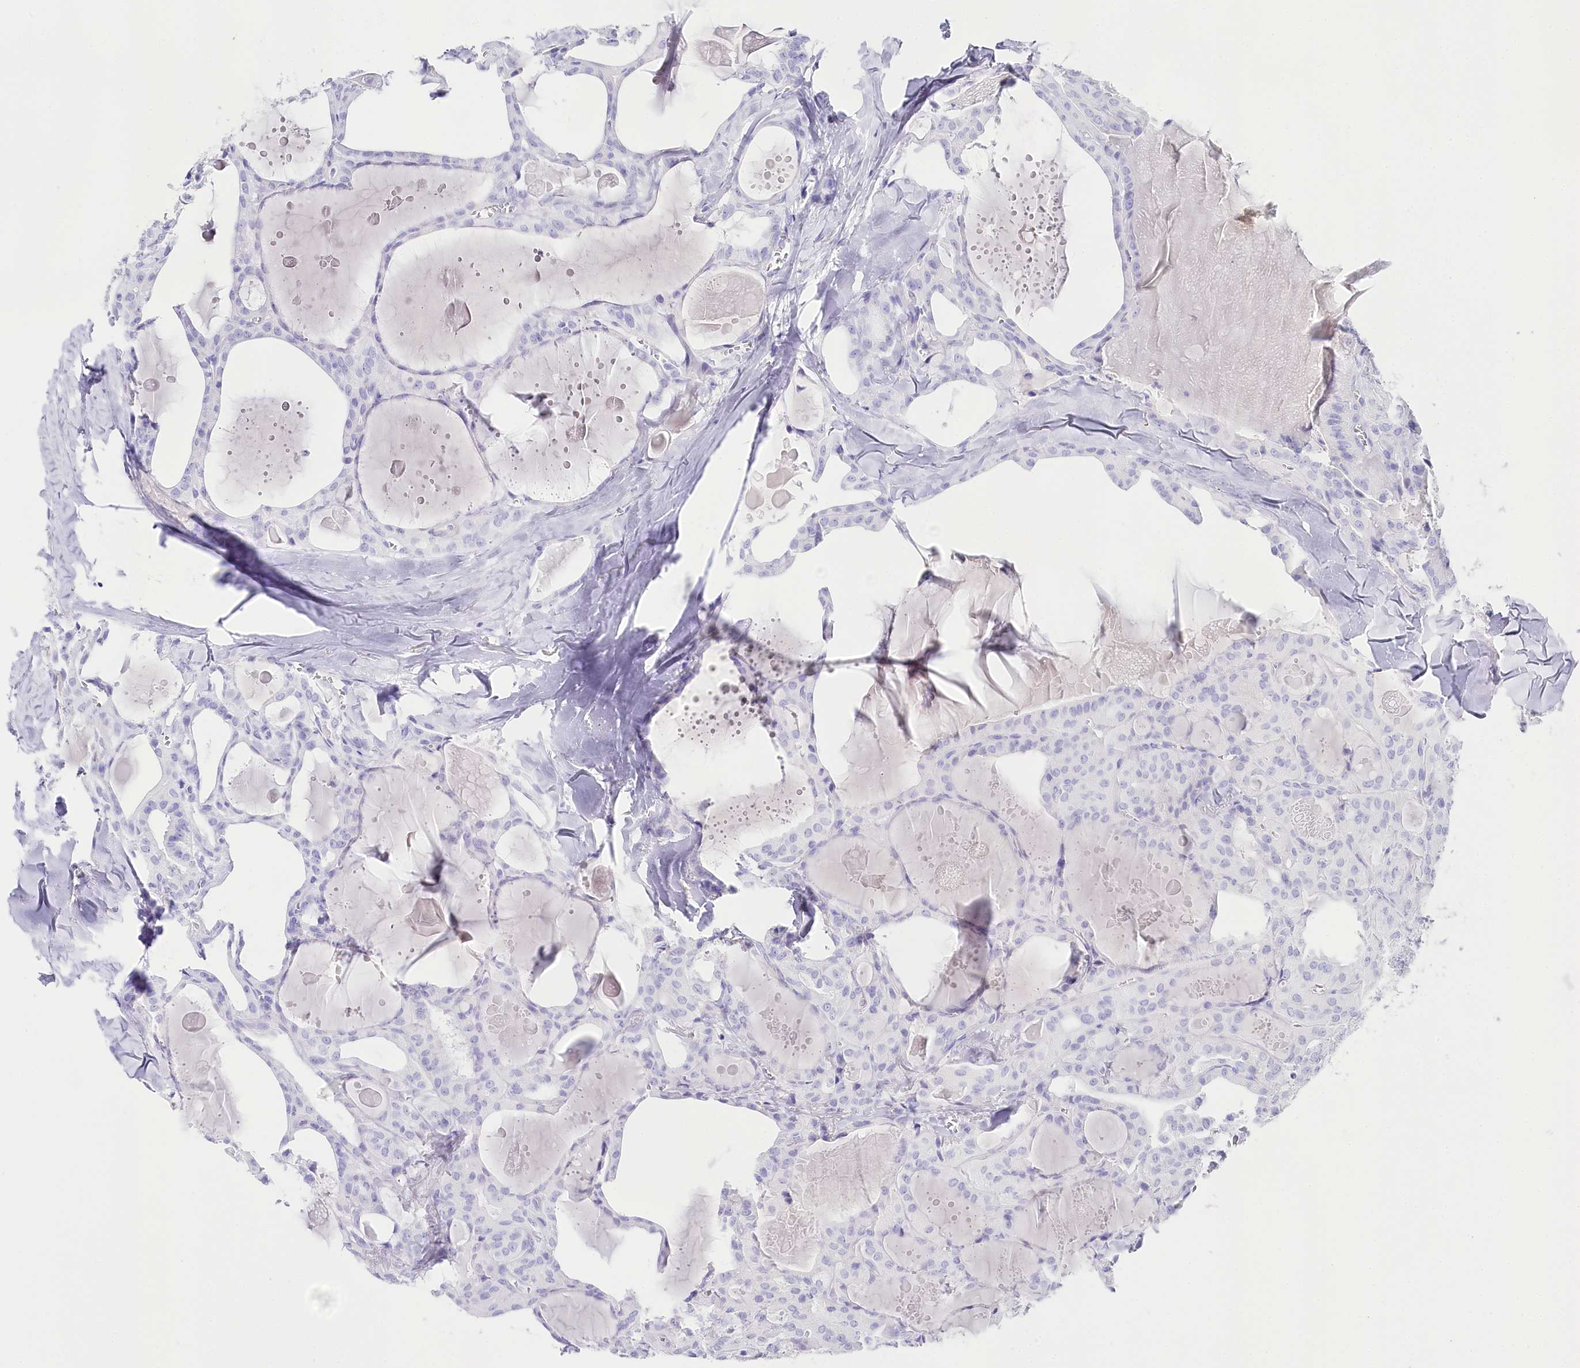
{"staining": {"intensity": "negative", "quantity": "none", "location": "none"}, "tissue": "thyroid cancer", "cell_type": "Tumor cells", "image_type": "cancer", "snomed": [{"axis": "morphology", "description": "Papillary adenocarcinoma, NOS"}, {"axis": "topography", "description": "Thyroid gland"}], "caption": "Immunohistochemical staining of papillary adenocarcinoma (thyroid) demonstrates no significant staining in tumor cells.", "gene": "CSN3", "patient": {"sex": "male", "age": 52}}